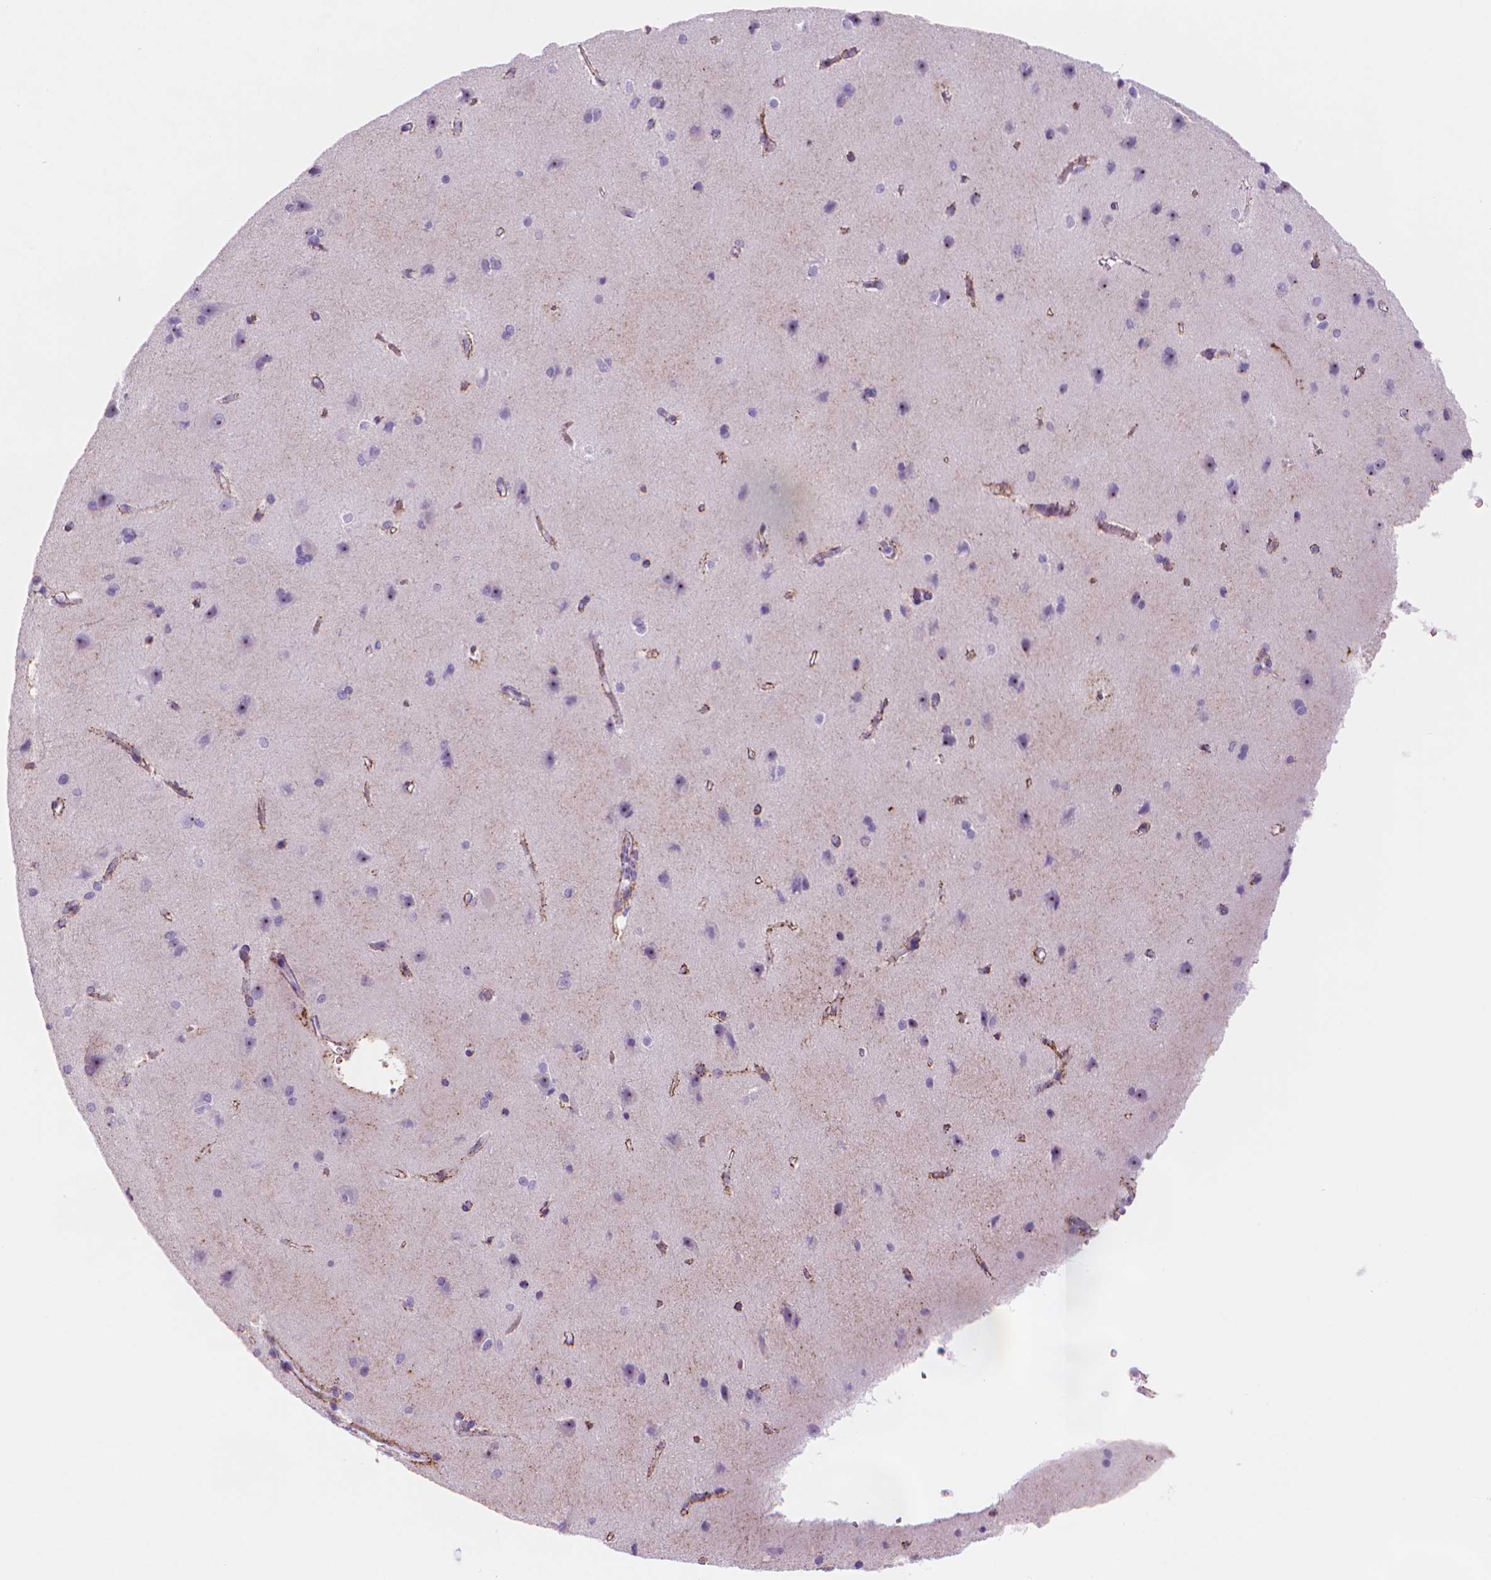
{"staining": {"intensity": "negative", "quantity": "none", "location": "none"}, "tissue": "cerebral cortex", "cell_type": "Endothelial cells", "image_type": "normal", "snomed": [{"axis": "morphology", "description": "Normal tissue, NOS"}, {"axis": "topography", "description": "Cerebral cortex"}], "caption": "This is an IHC micrograph of normal cerebral cortex. There is no staining in endothelial cells.", "gene": "ENSG00000187186", "patient": {"sex": "male", "age": 37}}